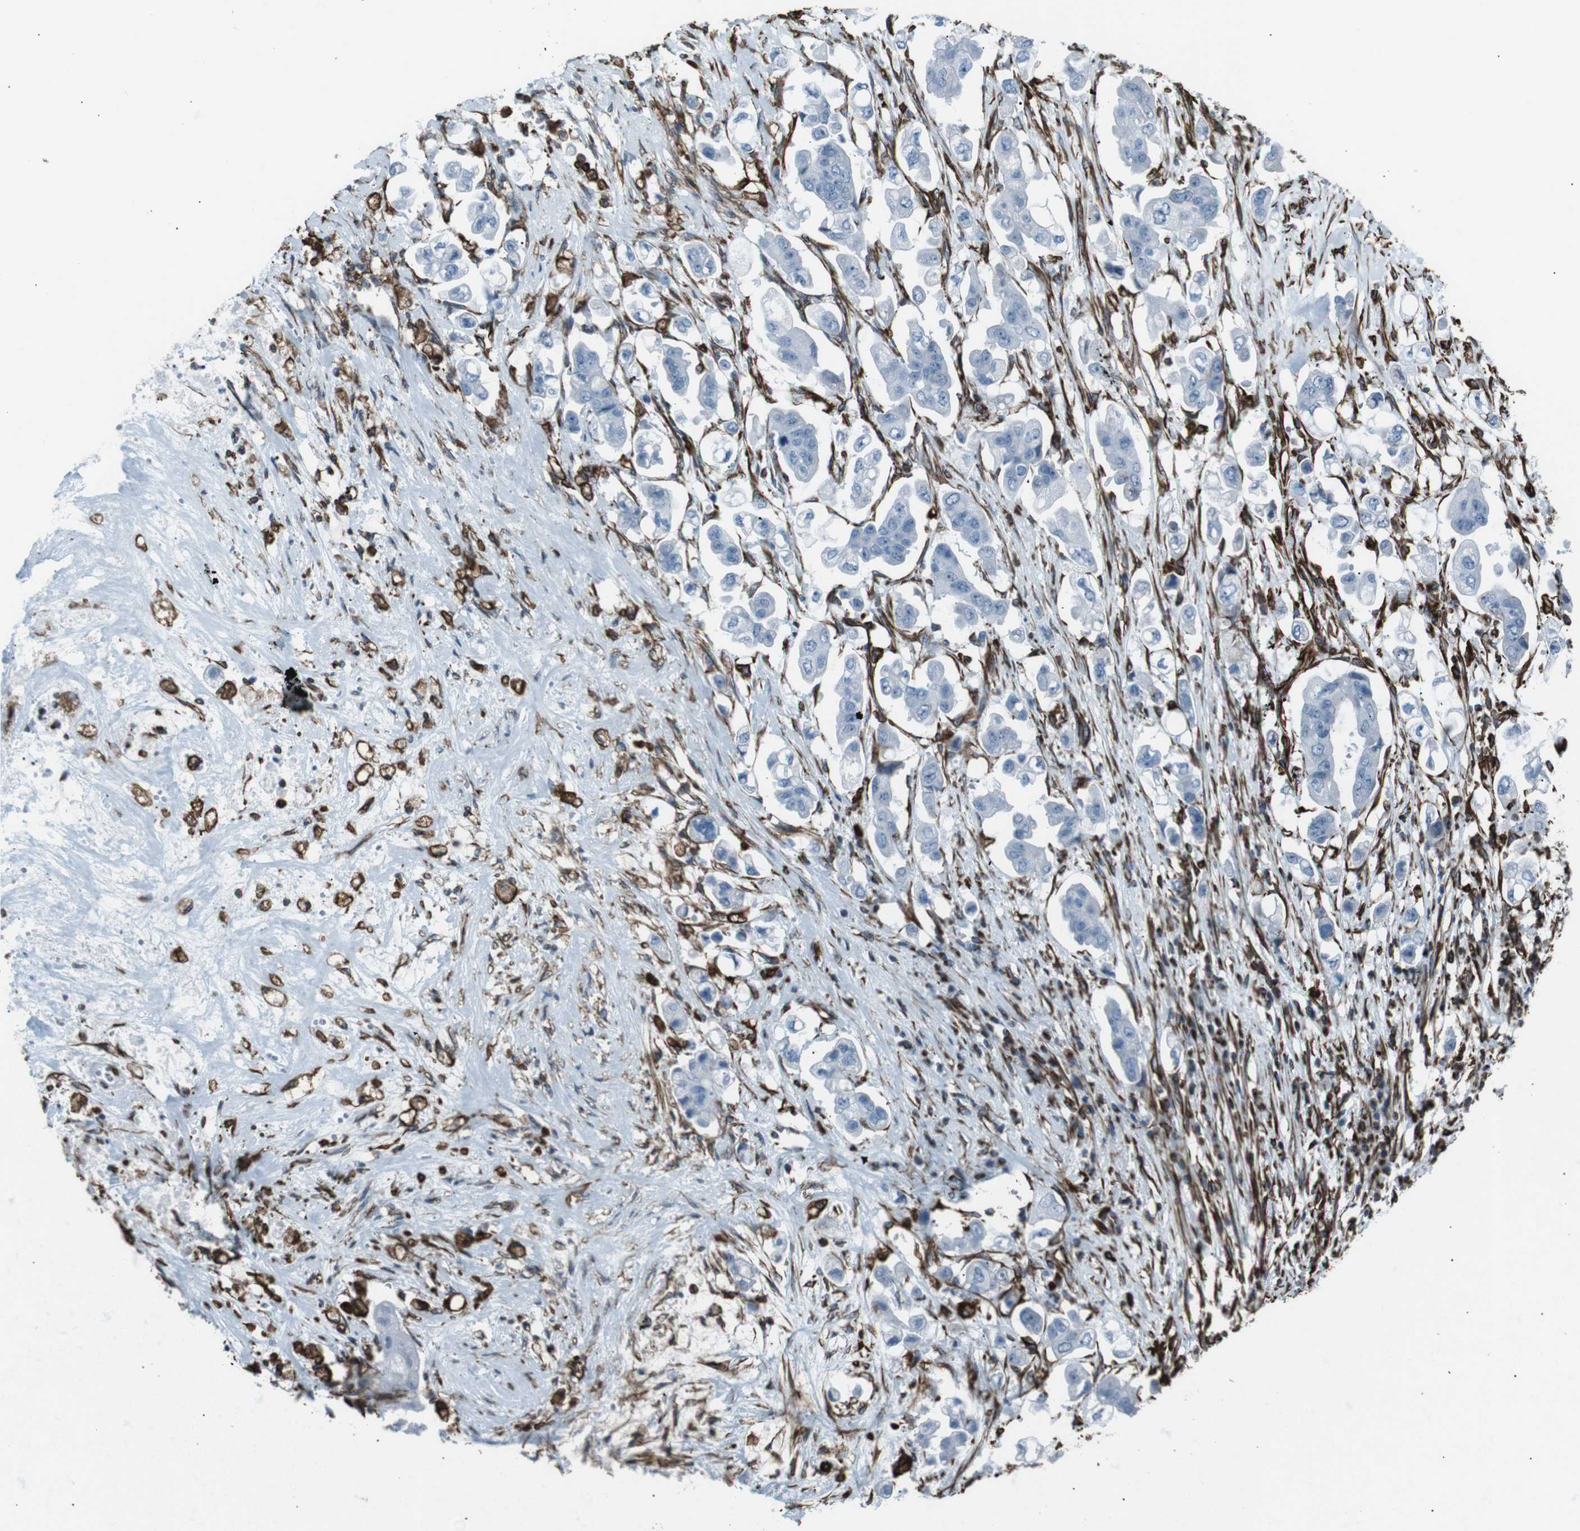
{"staining": {"intensity": "negative", "quantity": "none", "location": "none"}, "tissue": "stomach cancer", "cell_type": "Tumor cells", "image_type": "cancer", "snomed": [{"axis": "morphology", "description": "Adenocarcinoma, NOS"}, {"axis": "topography", "description": "Stomach"}], "caption": "IHC image of stomach cancer (adenocarcinoma) stained for a protein (brown), which shows no expression in tumor cells.", "gene": "ZDHHC6", "patient": {"sex": "male", "age": 62}}